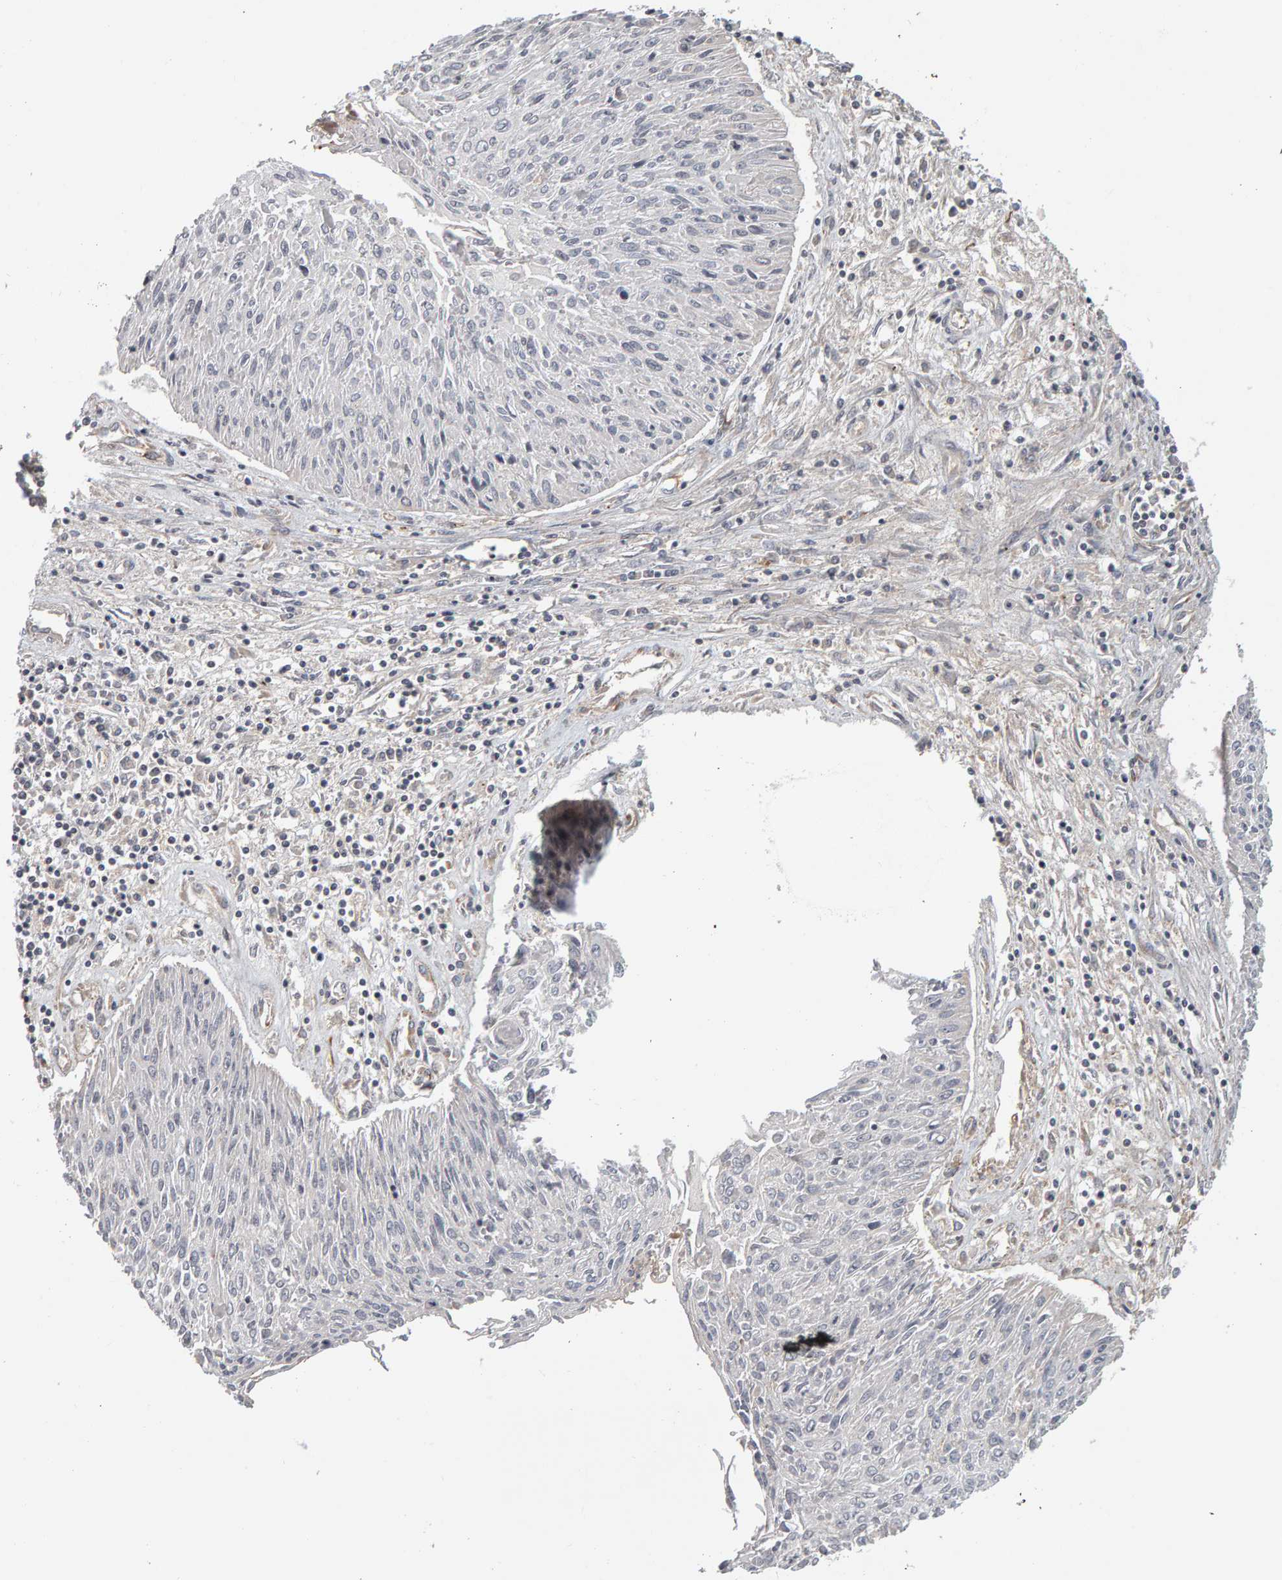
{"staining": {"intensity": "weak", "quantity": "<25%", "location": "cytoplasmic/membranous"}, "tissue": "cervical cancer", "cell_type": "Tumor cells", "image_type": "cancer", "snomed": [{"axis": "morphology", "description": "Squamous cell carcinoma, NOS"}, {"axis": "topography", "description": "Cervix"}], "caption": "IHC micrograph of cervical cancer (squamous cell carcinoma) stained for a protein (brown), which demonstrates no positivity in tumor cells.", "gene": "C9orf72", "patient": {"sex": "female", "age": 51}}